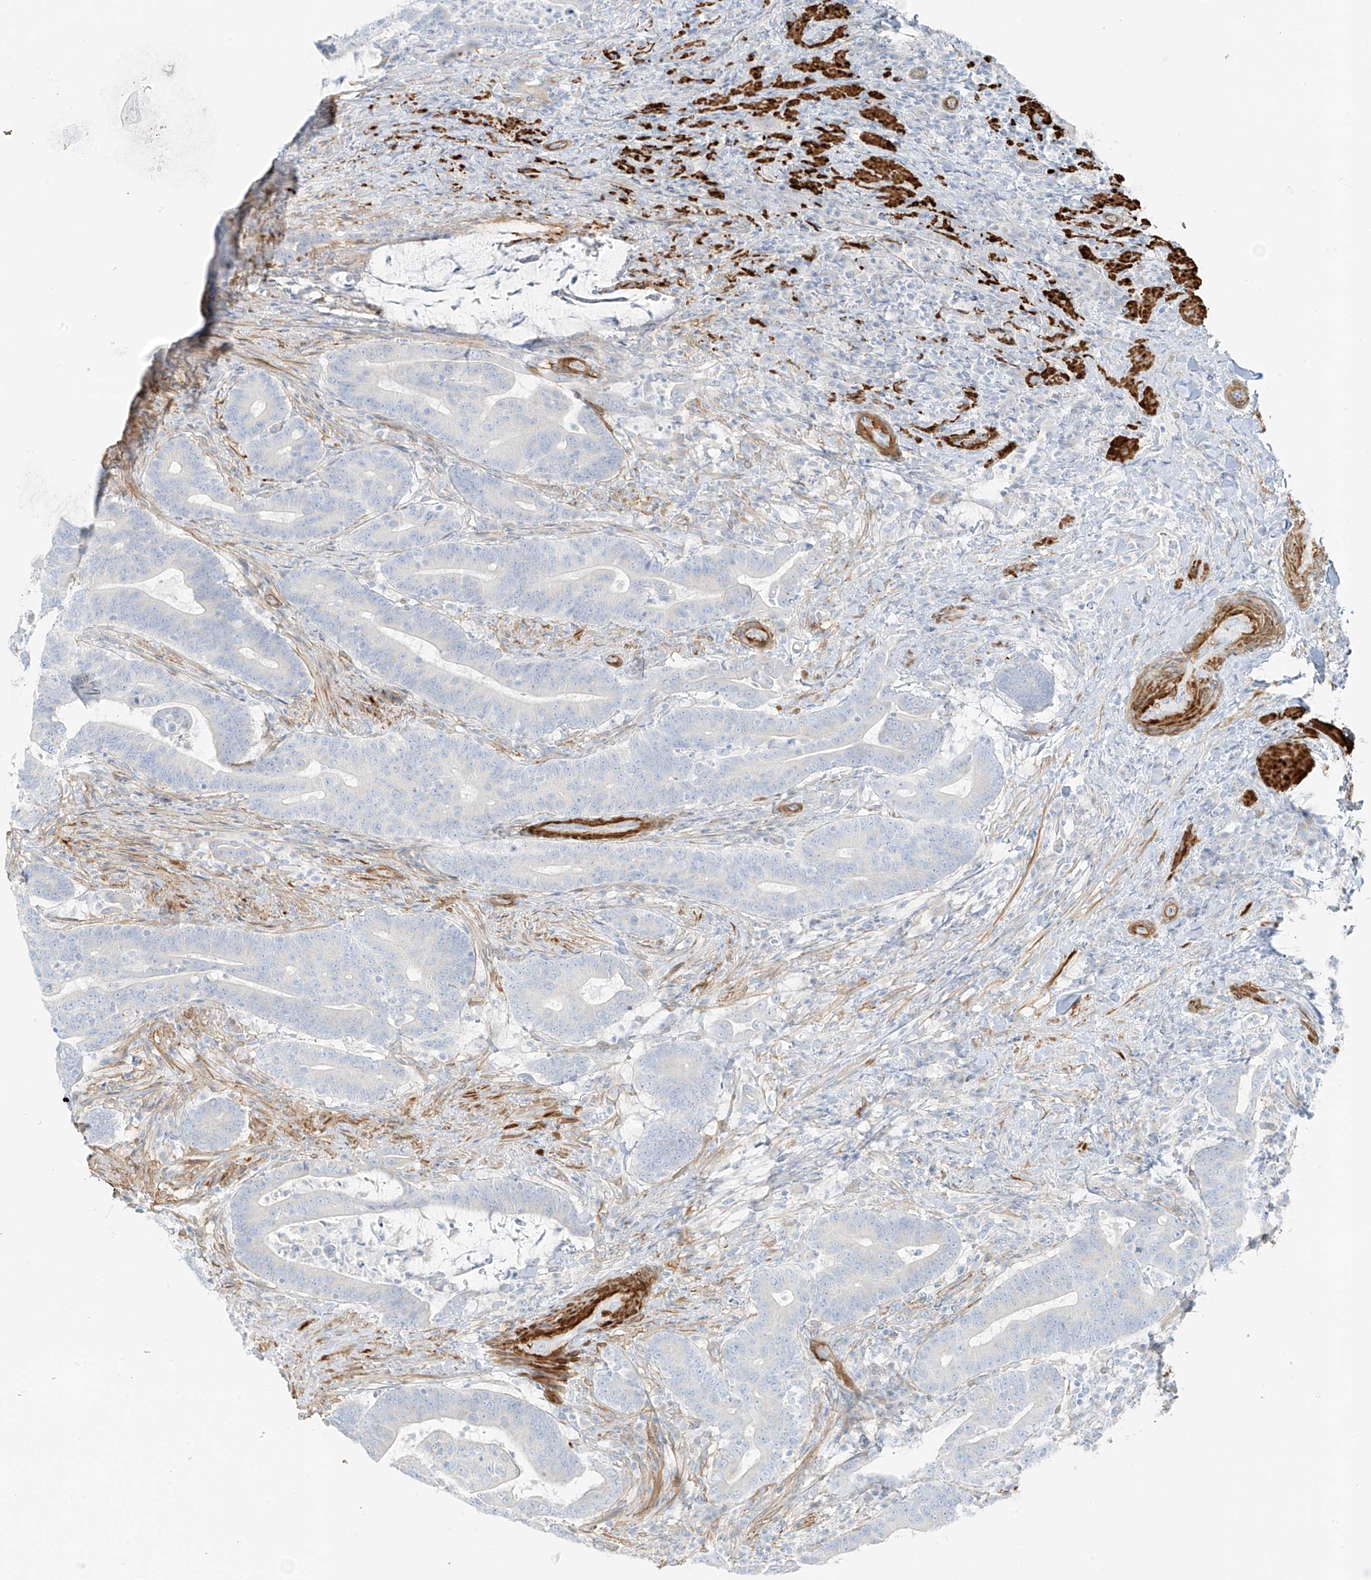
{"staining": {"intensity": "negative", "quantity": "none", "location": "none"}, "tissue": "colorectal cancer", "cell_type": "Tumor cells", "image_type": "cancer", "snomed": [{"axis": "morphology", "description": "Adenocarcinoma, NOS"}, {"axis": "topography", "description": "Colon"}], "caption": "The image demonstrates no significant staining in tumor cells of colorectal cancer. (DAB immunohistochemistry (IHC) with hematoxylin counter stain).", "gene": "SMCP", "patient": {"sex": "female", "age": 66}}